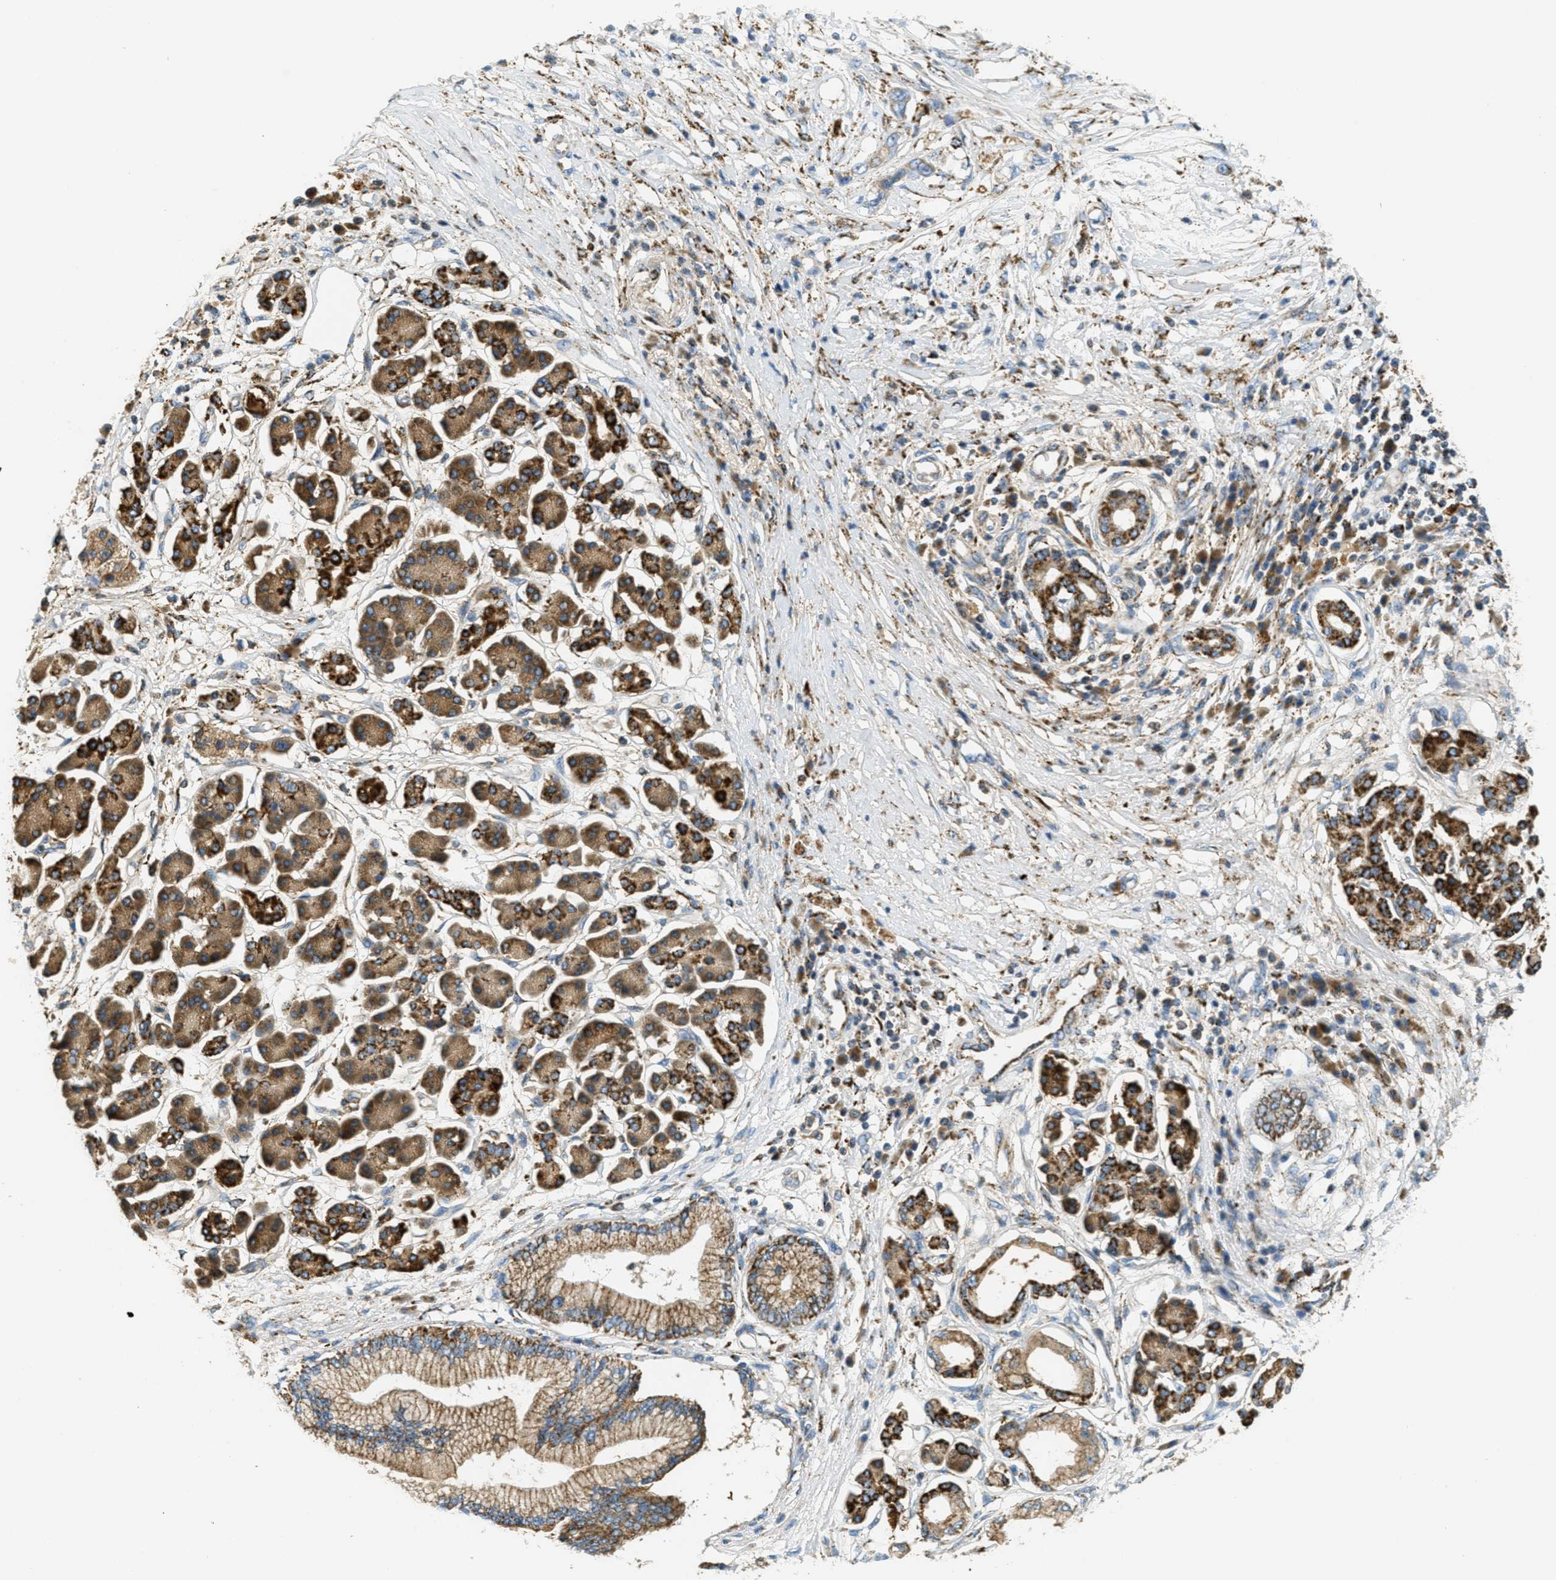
{"staining": {"intensity": "moderate", "quantity": ">75%", "location": "cytoplasmic/membranous"}, "tissue": "pancreatic cancer", "cell_type": "Tumor cells", "image_type": "cancer", "snomed": [{"axis": "morphology", "description": "Adenocarcinoma, NOS"}, {"axis": "topography", "description": "Pancreas"}], "caption": "DAB (3,3'-diaminobenzidine) immunohistochemical staining of human pancreatic cancer shows moderate cytoplasmic/membranous protein expression in about >75% of tumor cells. The staining is performed using DAB brown chromogen to label protein expression. The nuclei are counter-stained blue using hematoxylin.", "gene": "HLCS", "patient": {"sex": "male", "age": 77}}